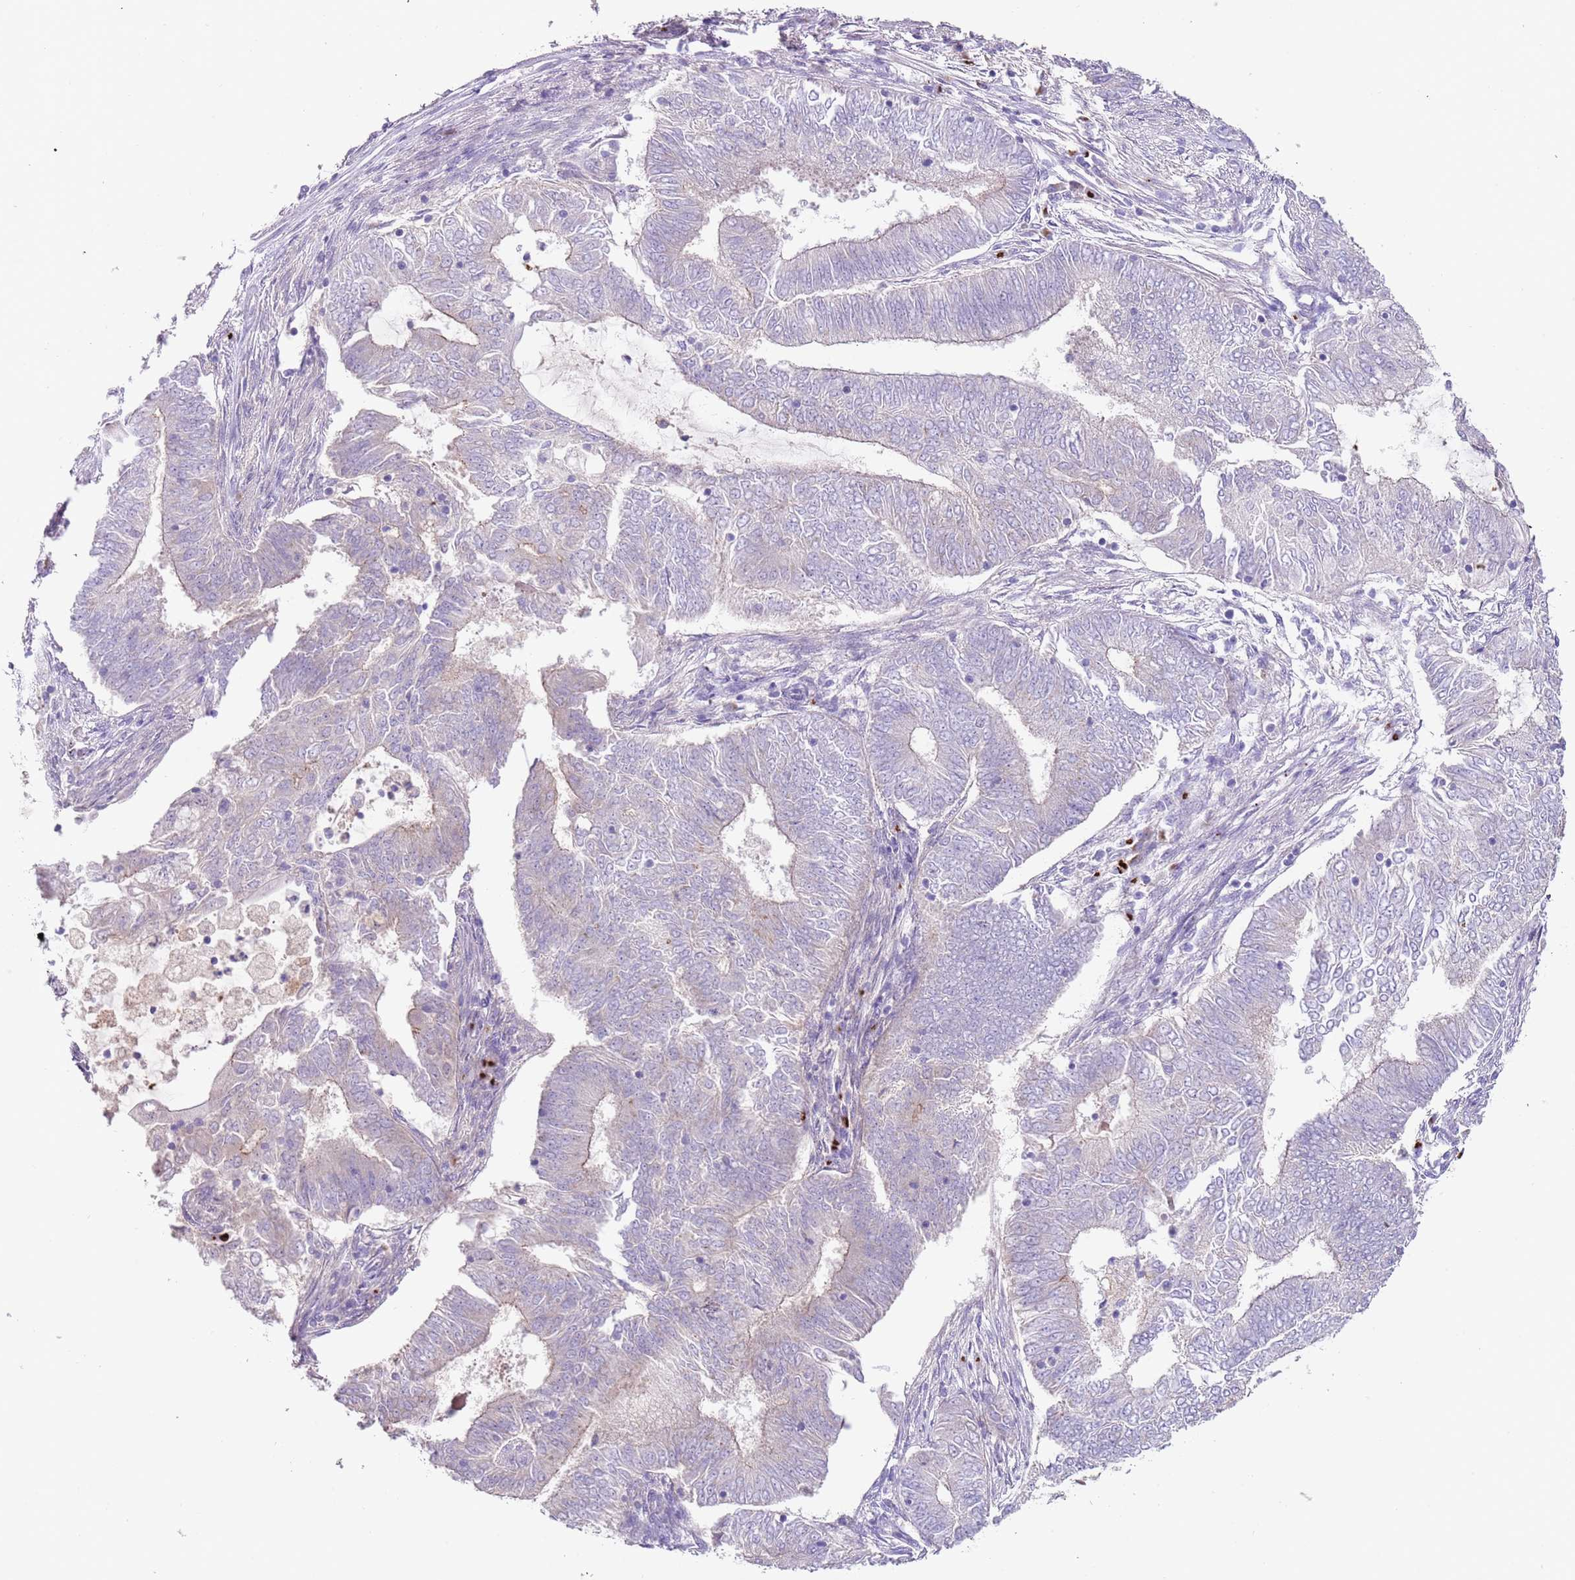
{"staining": {"intensity": "negative", "quantity": "none", "location": "none"}, "tissue": "endometrial cancer", "cell_type": "Tumor cells", "image_type": "cancer", "snomed": [{"axis": "morphology", "description": "Adenocarcinoma, NOS"}, {"axis": "topography", "description": "Endometrium"}], "caption": "Endometrial cancer was stained to show a protein in brown. There is no significant expression in tumor cells.", "gene": "C2CD3", "patient": {"sex": "female", "age": 62}}